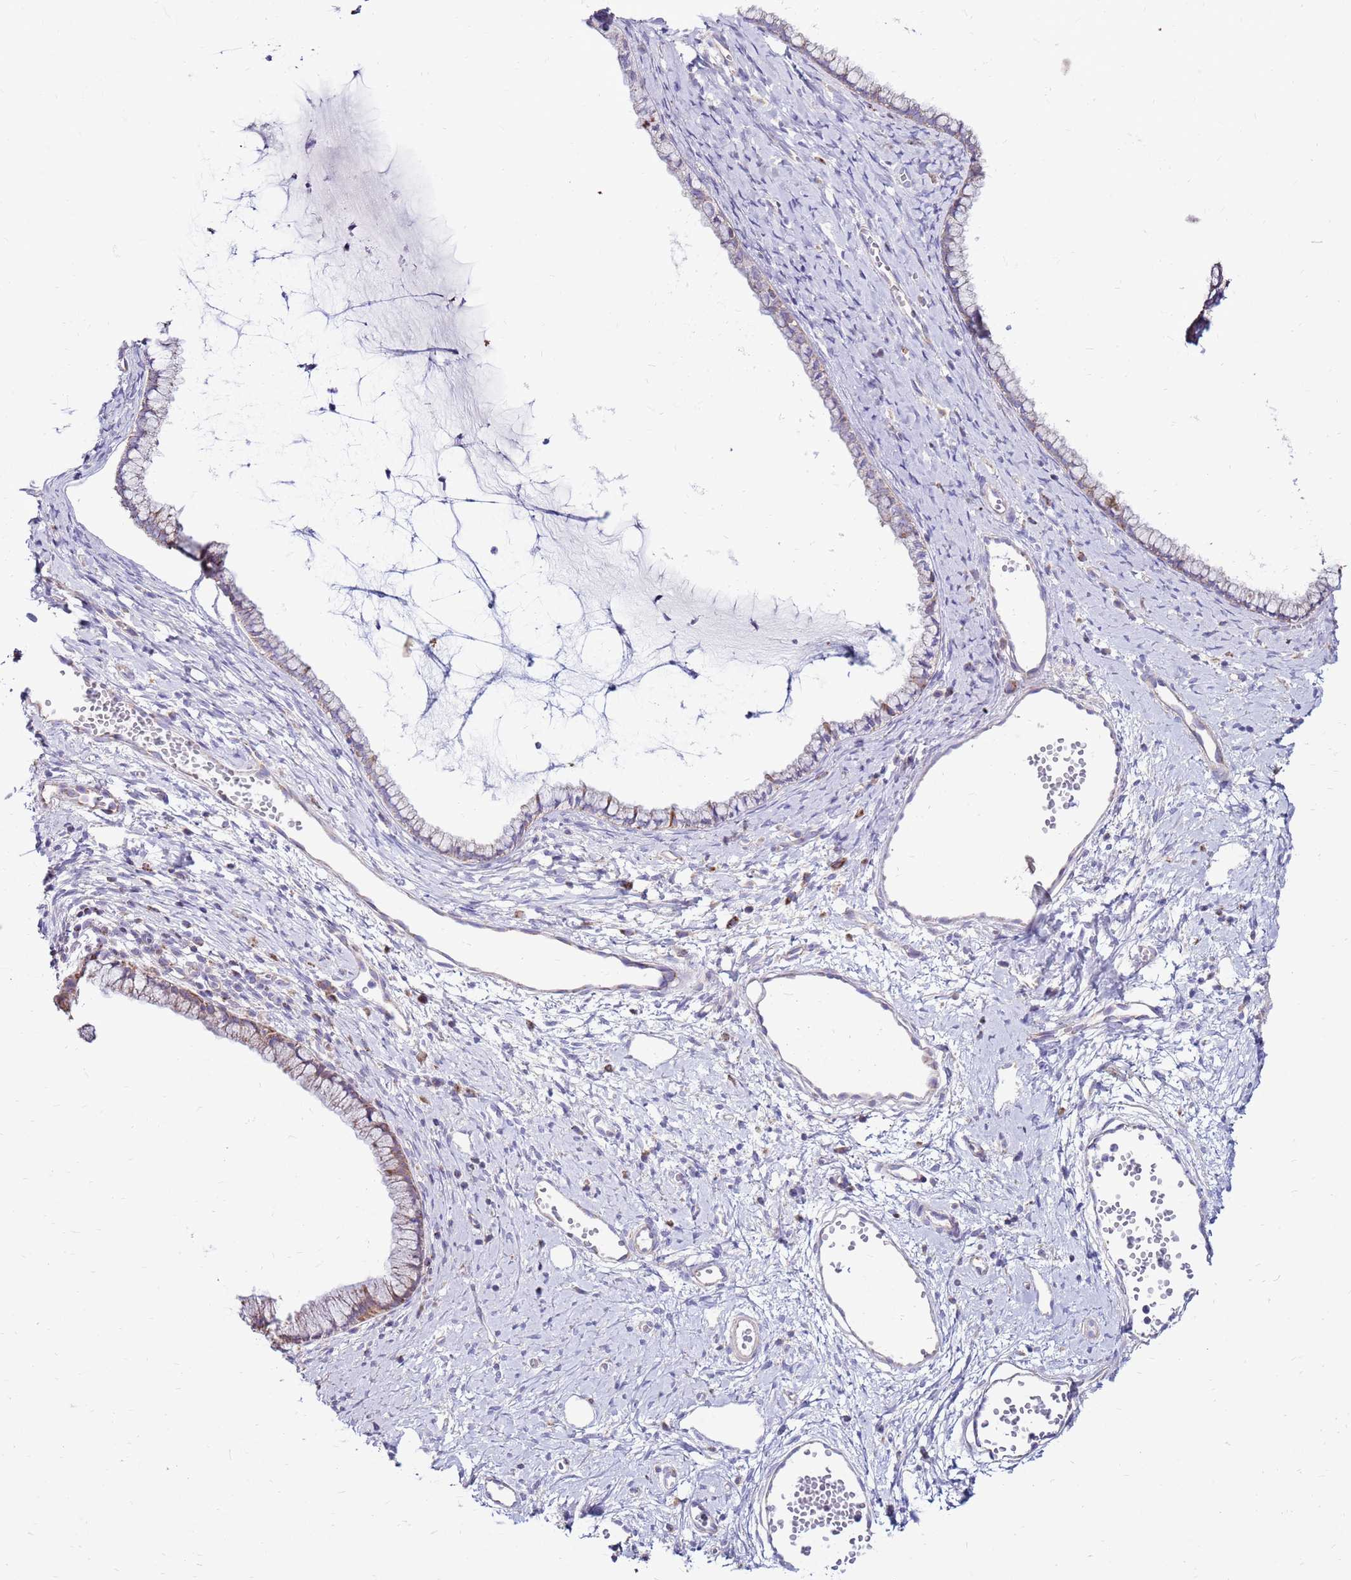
{"staining": {"intensity": "weak", "quantity": "25%-75%", "location": "cytoplasmic/membranous"}, "tissue": "cervix", "cell_type": "Glandular cells", "image_type": "normal", "snomed": [{"axis": "morphology", "description": "Normal tissue, NOS"}, {"axis": "topography", "description": "Cervix"}], "caption": "Immunohistochemical staining of benign human cervix exhibits weak cytoplasmic/membranous protein expression in approximately 25%-75% of glandular cells. (DAB (3,3'-diaminobenzidine) IHC with brightfield microscopy, high magnification).", "gene": "IGF1R", "patient": {"sex": "female", "age": 40}}